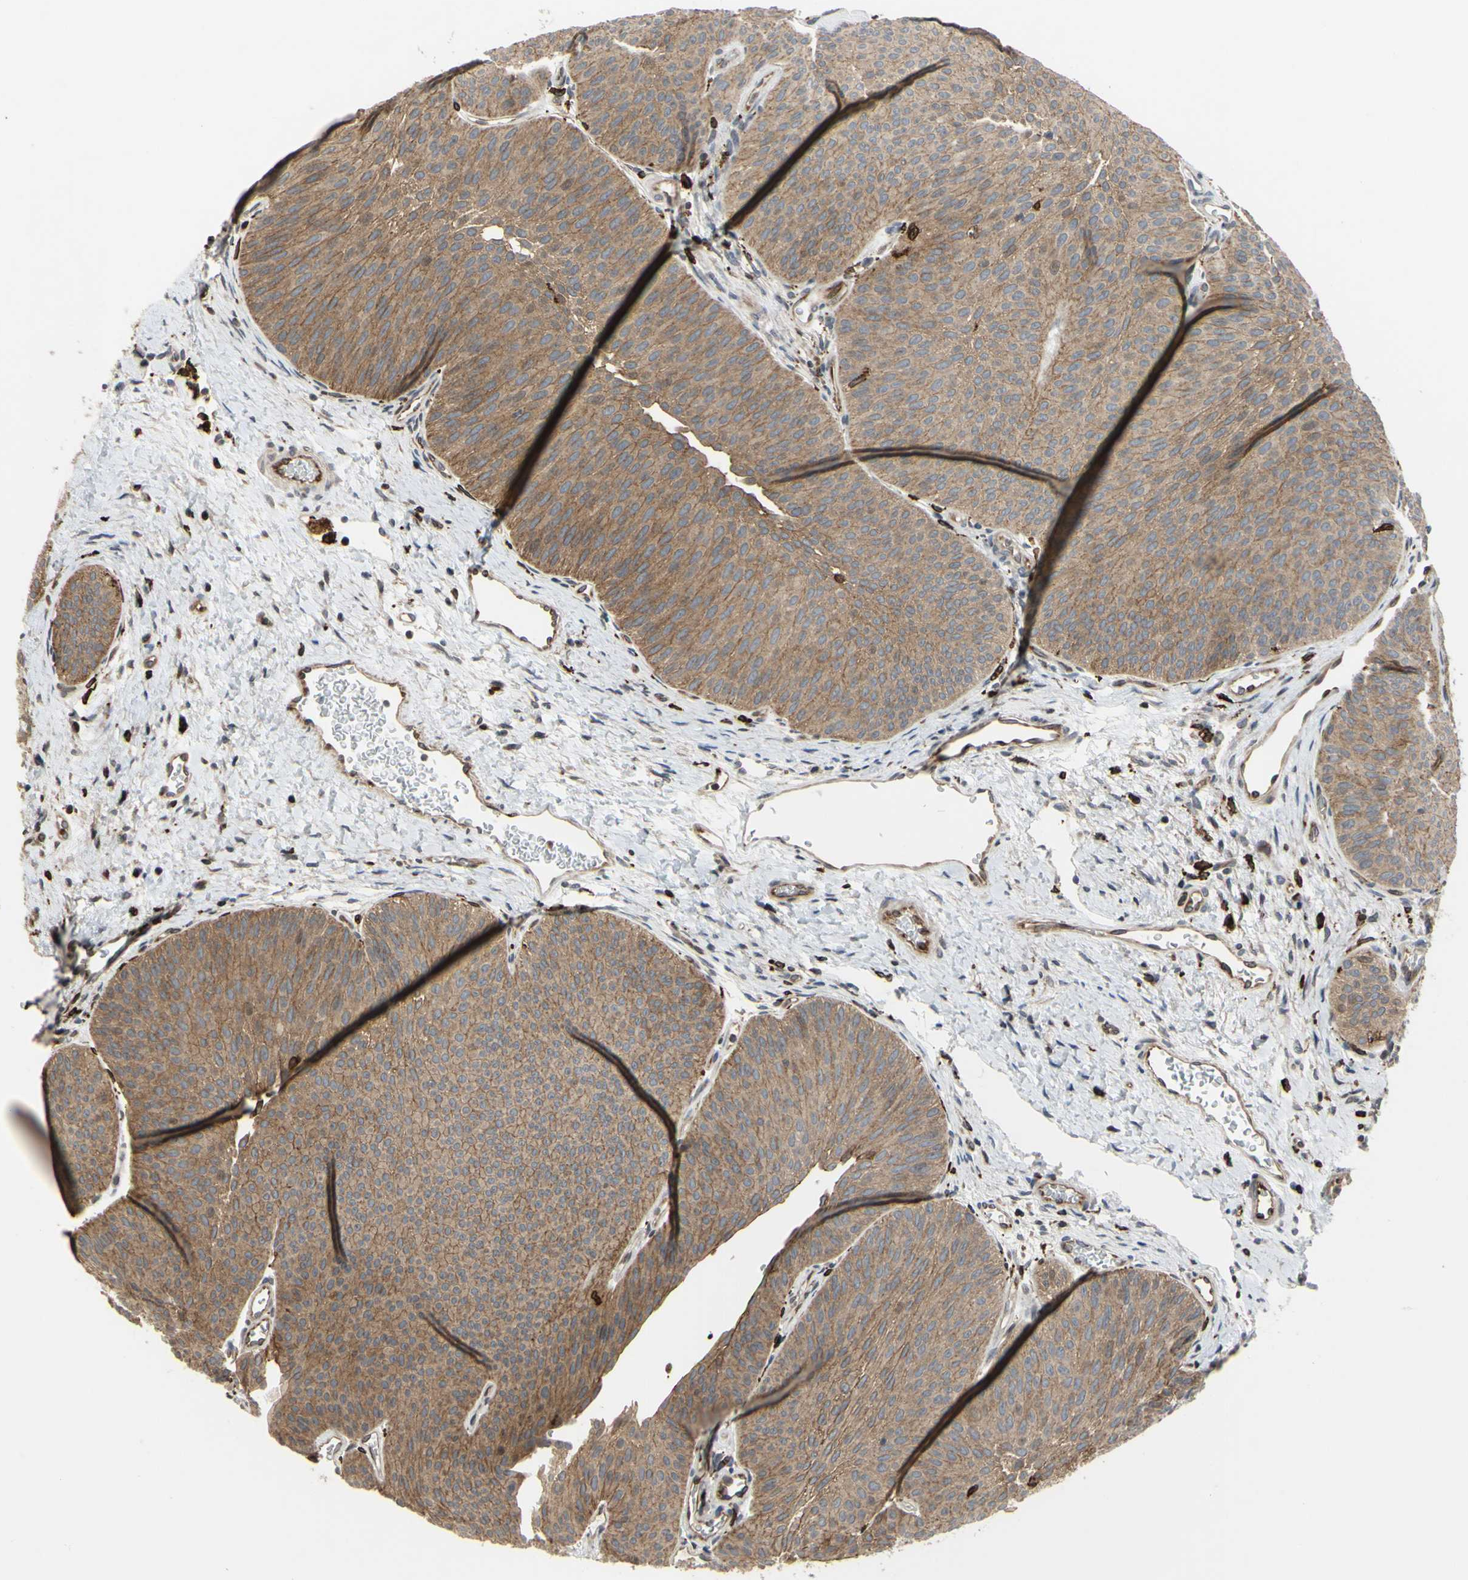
{"staining": {"intensity": "moderate", "quantity": ">75%", "location": "cytoplasmic/membranous"}, "tissue": "urothelial cancer", "cell_type": "Tumor cells", "image_type": "cancer", "snomed": [{"axis": "morphology", "description": "Urothelial carcinoma, Low grade"}, {"axis": "topography", "description": "Urinary bladder"}], "caption": "Immunohistochemistry image of neoplastic tissue: urothelial cancer stained using immunohistochemistry demonstrates medium levels of moderate protein expression localized specifically in the cytoplasmic/membranous of tumor cells, appearing as a cytoplasmic/membranous brown color.", "gene": "PLXNA2", "patient": {"sex": "female", "age": 60}}